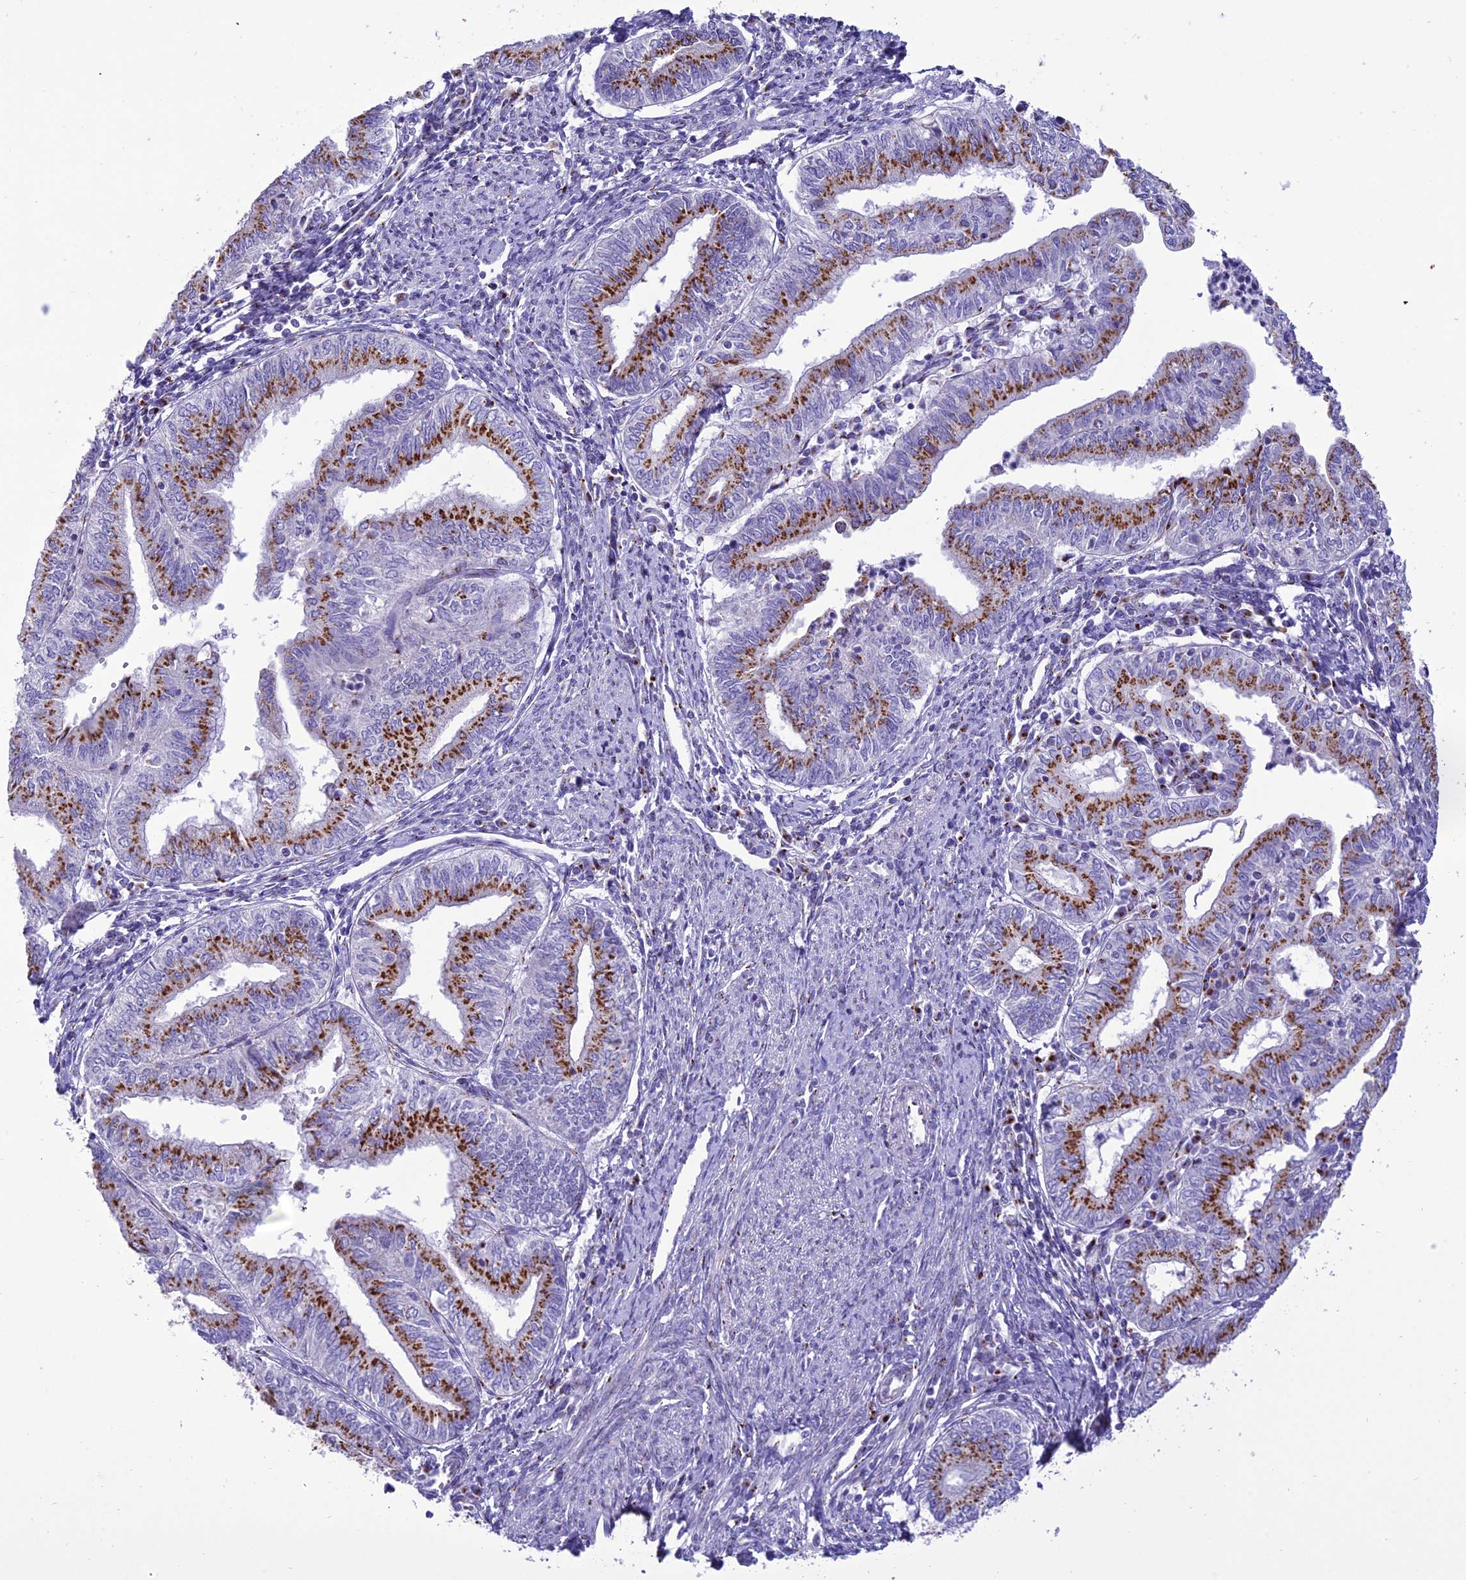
{"staining": {"intensity": "moderate", "quantity": ">75%", "location": "cytoplasmic/membranous"}, "tissue": "endometrial cancer", "cell_type": "Tumor cells", "image_type": "cancer", "snomed": [{"axis": "morphology", "description": "Adenocarcinoma, NOS"}, {"axis": "topography", "description": "Endometrium"}], "caption": "The micrograph exhibits immunohistochemical staining of endometrial cancer. There is moderate cytoplasmic/membranous expression is appreciated in about >75% of tumor cells.", "gene": "GOLM2", "patient": {"sex": "female", "age": 66}}